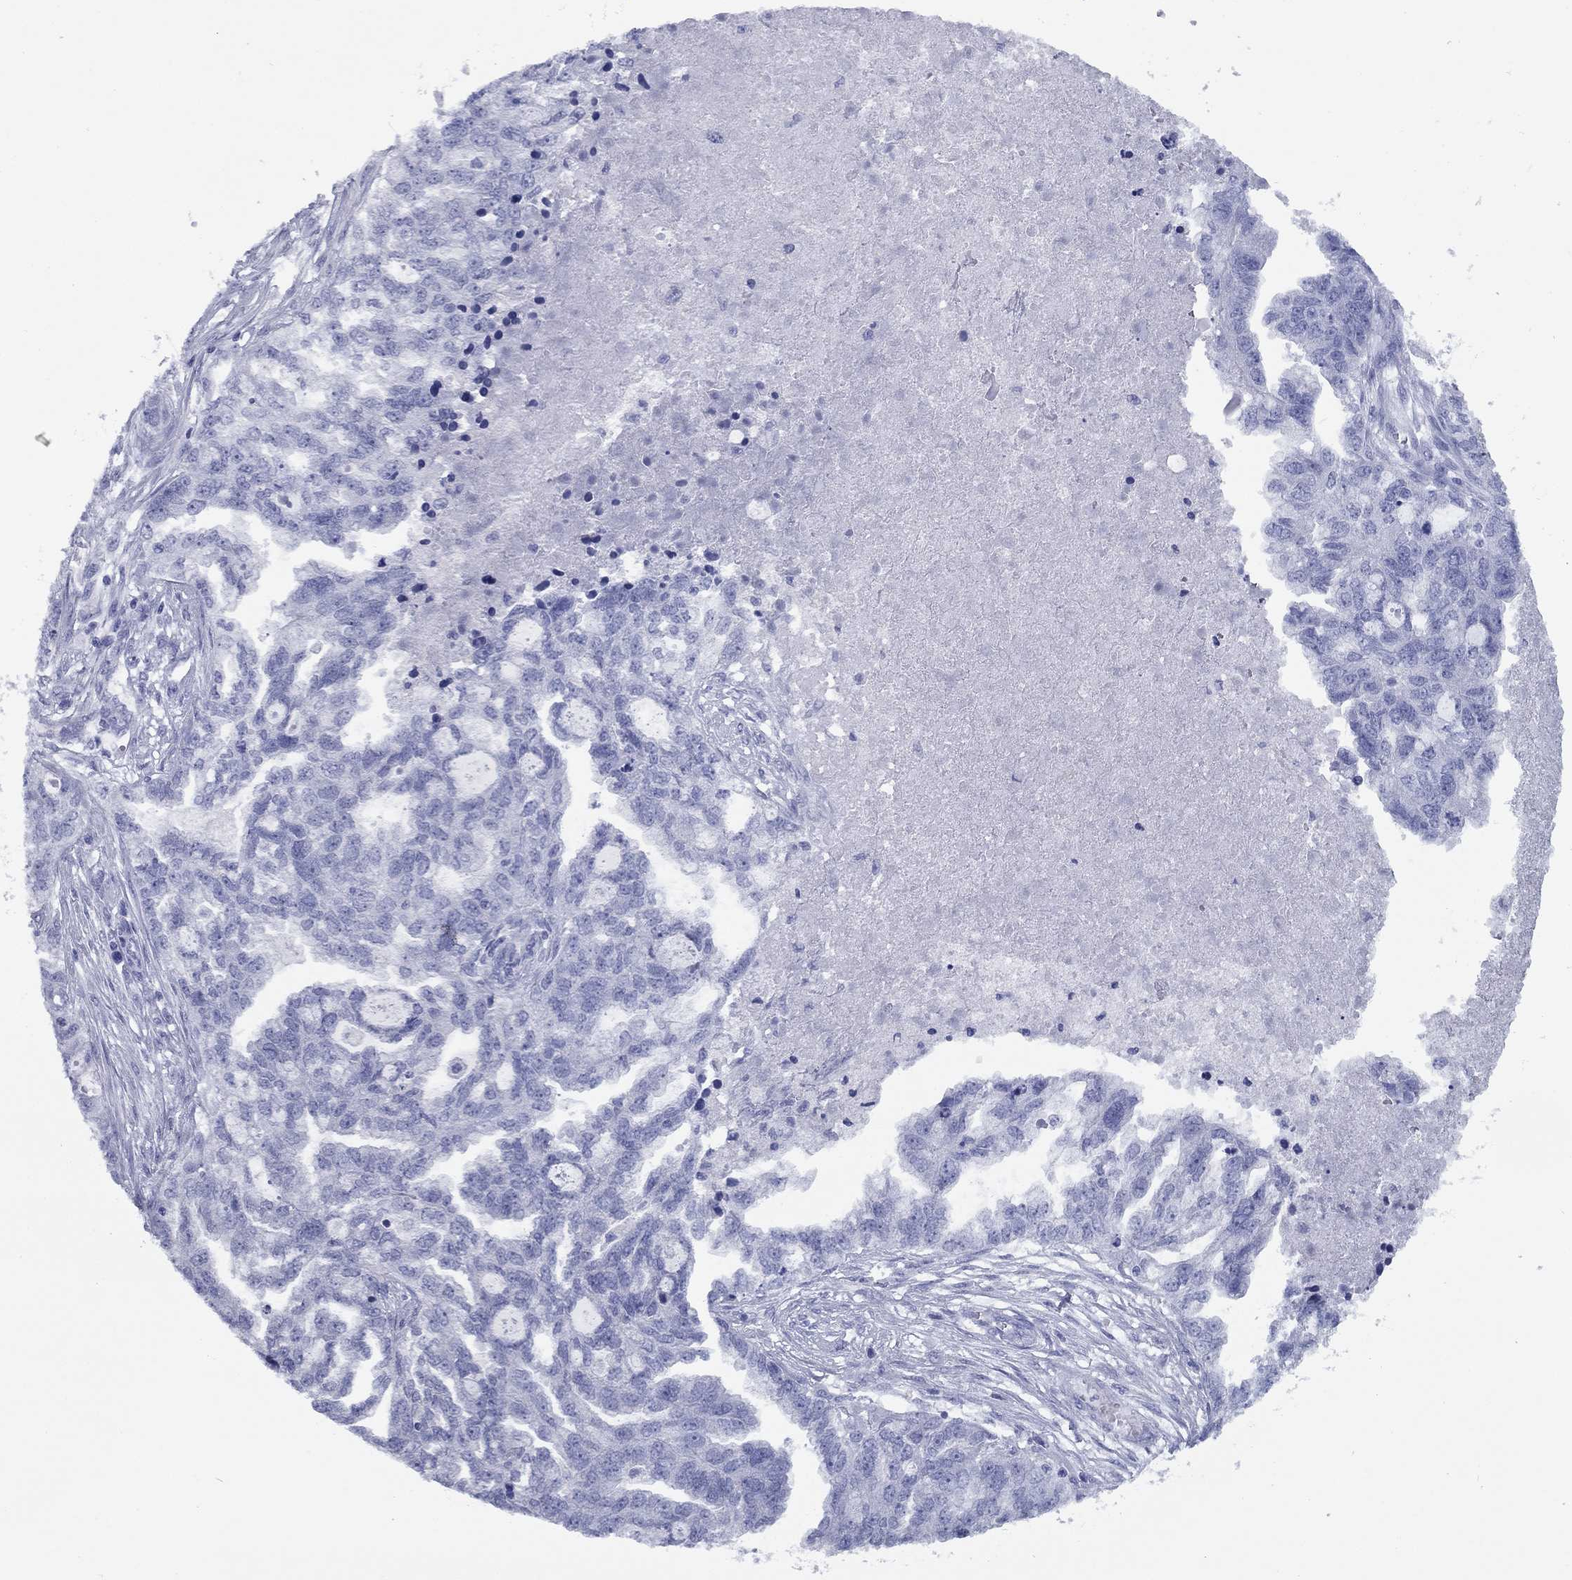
{"staining": {"intensity": "negative", "quantity": "none", "location": "none"}, "tissue": "ovarian cancer", "cell_type": "Tumor cells", "image_type": "cancer", "snomed": [{"axis": "morphology", "description": "Cystadenocarcinoma, serous, NOS"}, {"axis": "topography", "description": "Ovary"}], "caption": "A high-resolution micrograph shows immunohistochemistry (IHC) staining of serous cystadenocarcinoma (ovarian), which reveals no significant expression in tumor cells.", "gene": "NPPA", "patient": {"sex": "female", "age": 51}}